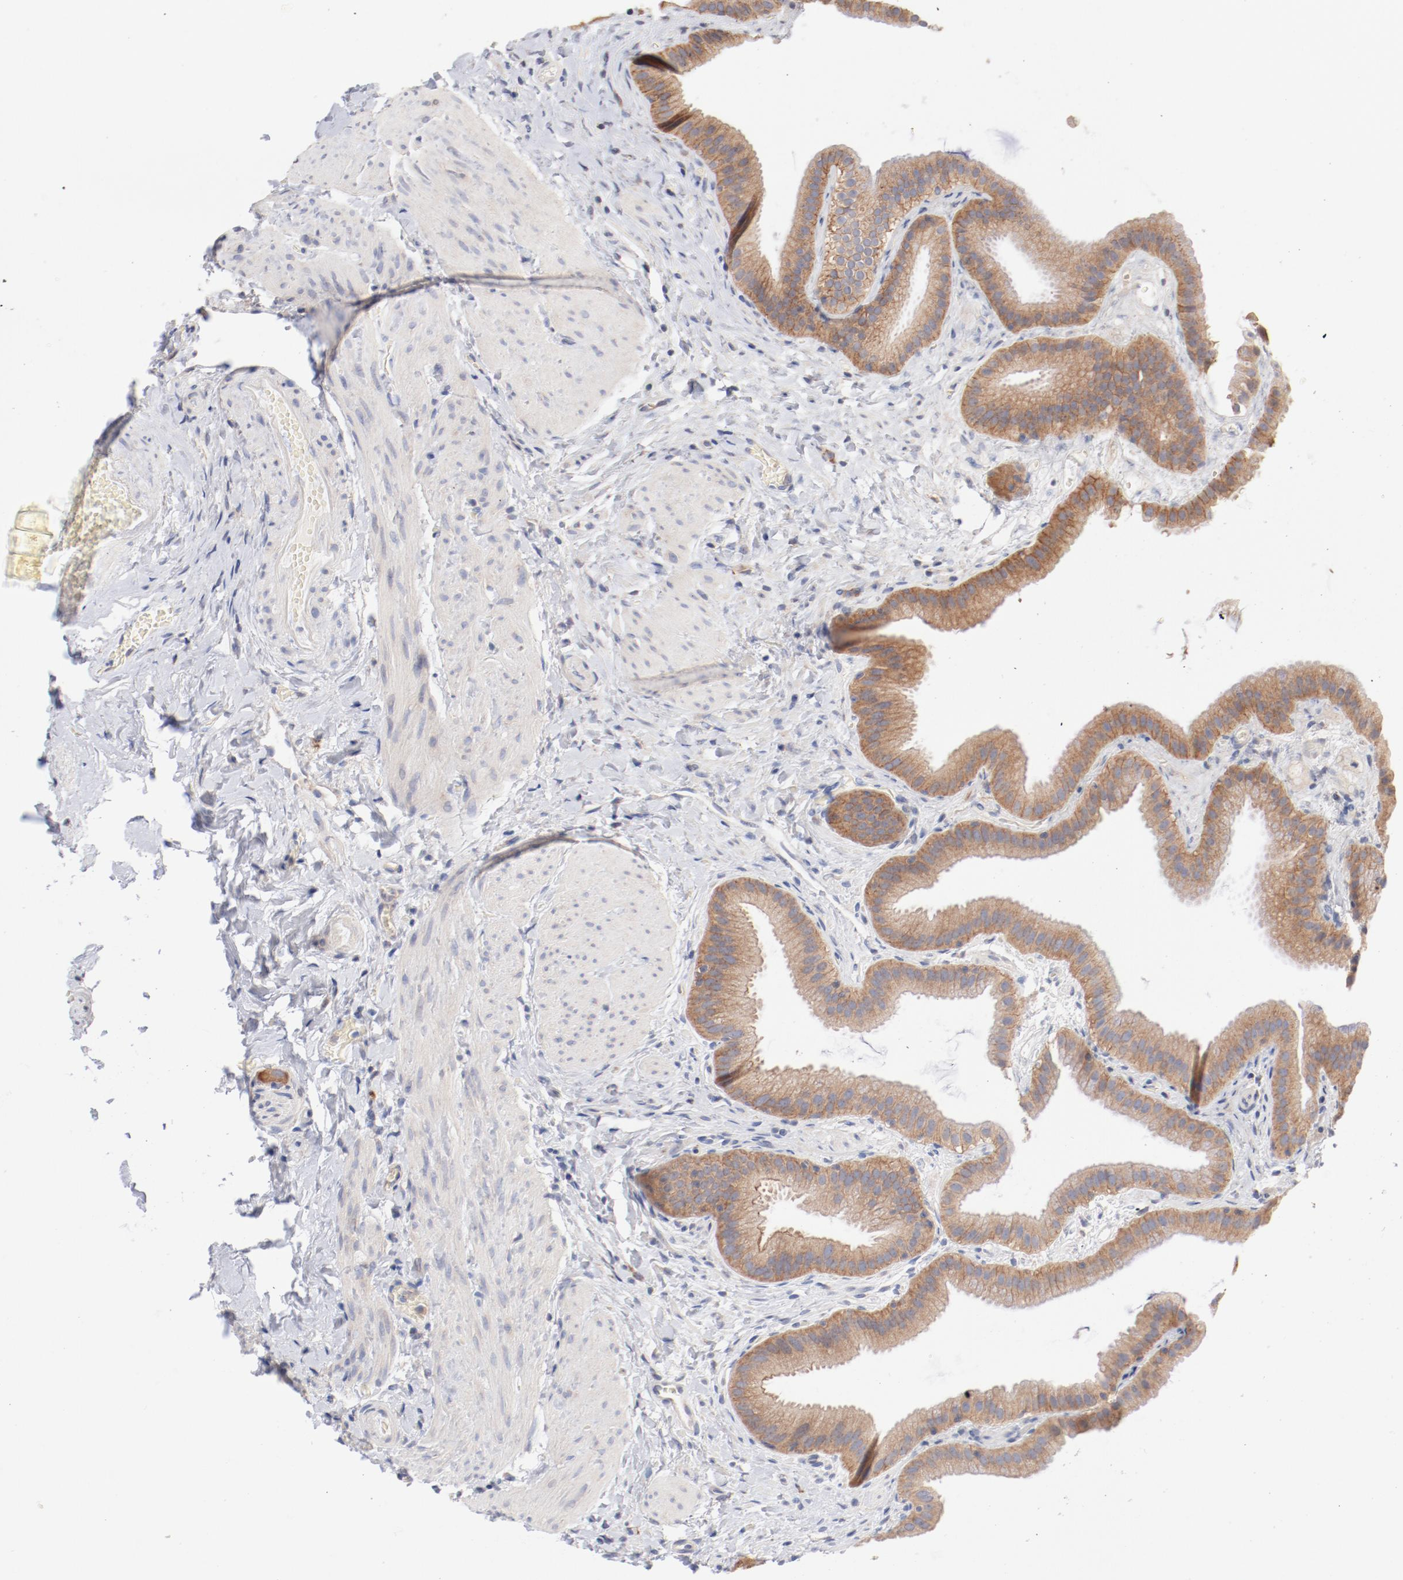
{"staining": {"intensity": "moderate", "quantity": ">75%", "location": "cytoplasmic/membranous"}, "tissue": "gallbladder", "cell_type": "Glandular cells", "image_type": "normal", "snomed": [{"axis": "morphology", "description": "Normal tissue, NOS"}, {"axis": "topography", "description": "Gallbladder"}], "caption": "IHC (DAB) staining of benign human gallbladder demonstrates moderate cytoplasmic/membranous protein staining in approximately >75% of glandular cells.", "gene": "SETD3", "patient": {"sex": "female", "age": 63}}